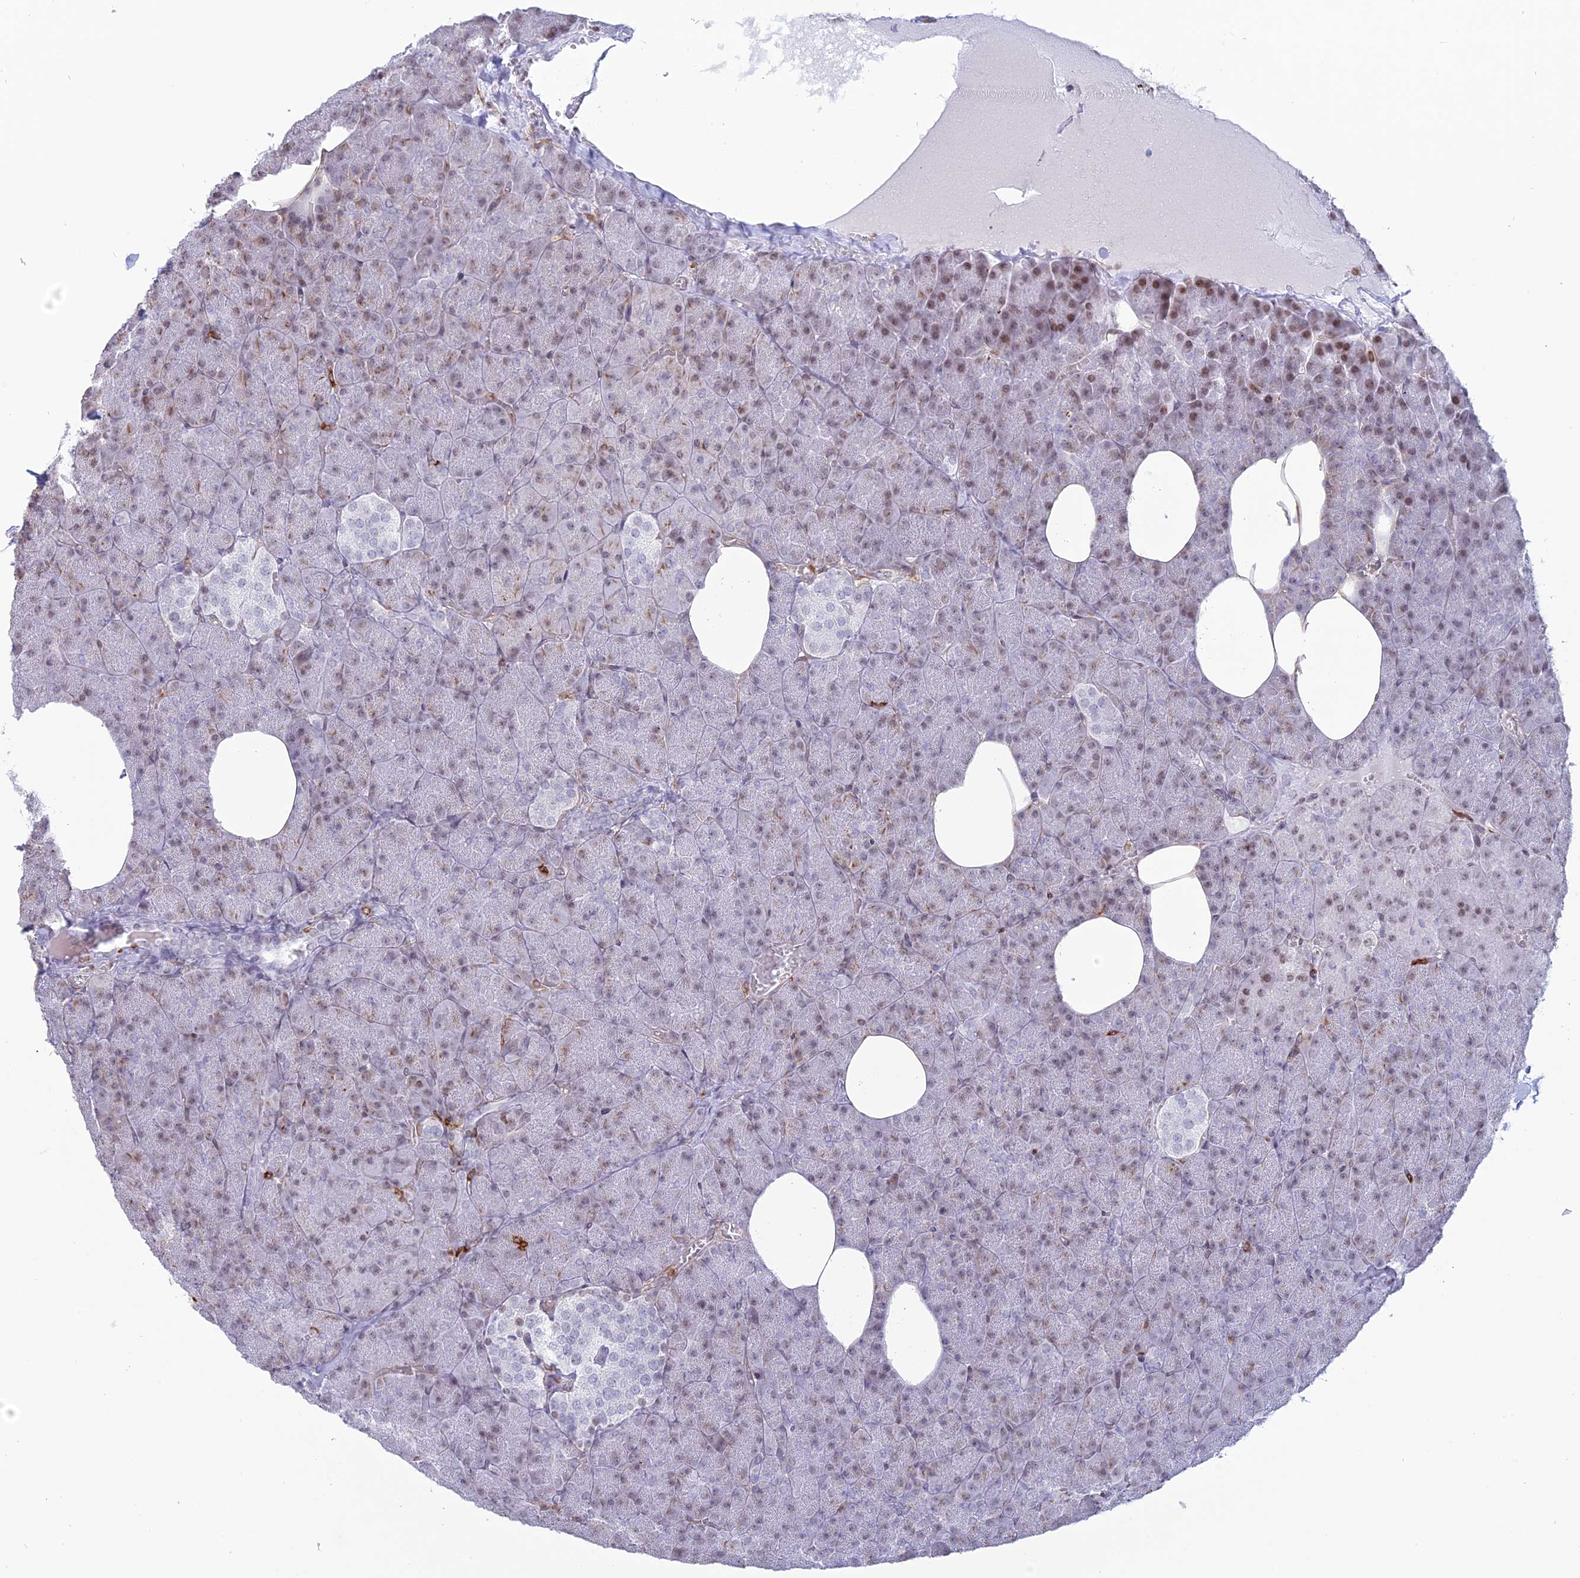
{"staining": {"intensity": "moderate", "quantity": "<25%", "location": "nuclear"}, "tissue": "pancreas", "cell_type": "Exocrine glandular cells", "image_type": "normal", "snomed": [{"axis": "morphology", "description": "Normal tissue, NOS"}, {"axis": "morphology", "description": "Carcinoid, malignant, NOS"}, {"axis": "topography", "description": "Pancreas"}], "caption": "Immunohistochemical staining of unremarkable human pancreas shows low levels of moderate nuclear staining in approximately <25% of exocrine glandular cells.", "gene": "APOBR", "patient": {"sex": "female", "age": 35}}